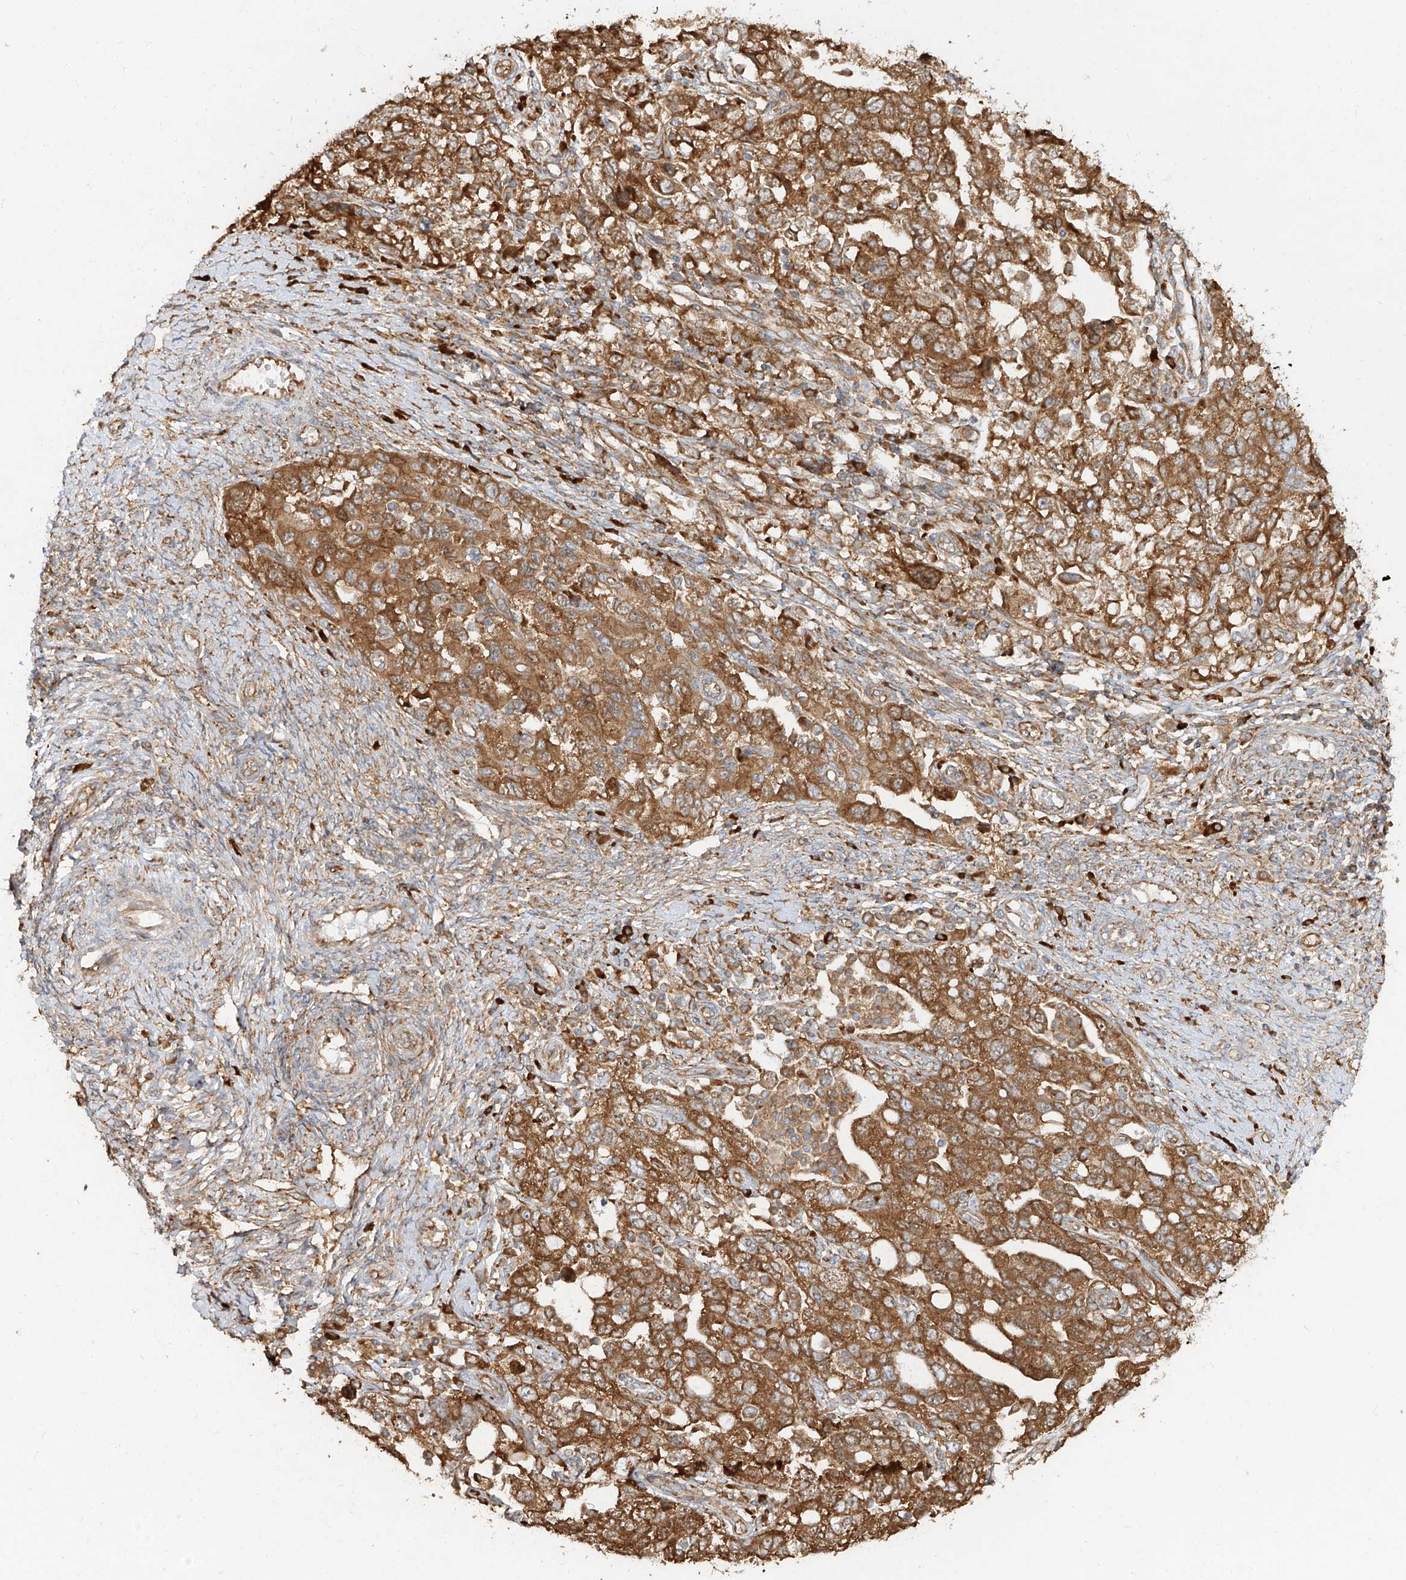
{"staining": {"intensity": "moderate", "quantity": ">75%", "location": "cytoplasmic/membranous"}, "tissue": "ovarian cancer", "cell_type": "Tumor cells", "image_type": "cancer", "snomed": [{"axis": "morphology", "description": "Carcinoma, NOS"}, {"axis": "morphology", "description": "Cystadenocarcinoma, serous, NOS"}, {"axis": "topography", "description": "Ovary"}], "caption": "Immunohistochemistry (DAB) staining of ovarian serous cystadenocarcinoma exhibits moderate cytoplasmic/membranous protein staining in about >75% of tumor cells.", "gene": "RPS25", "patient": {"sex": "female", "age": 69}}